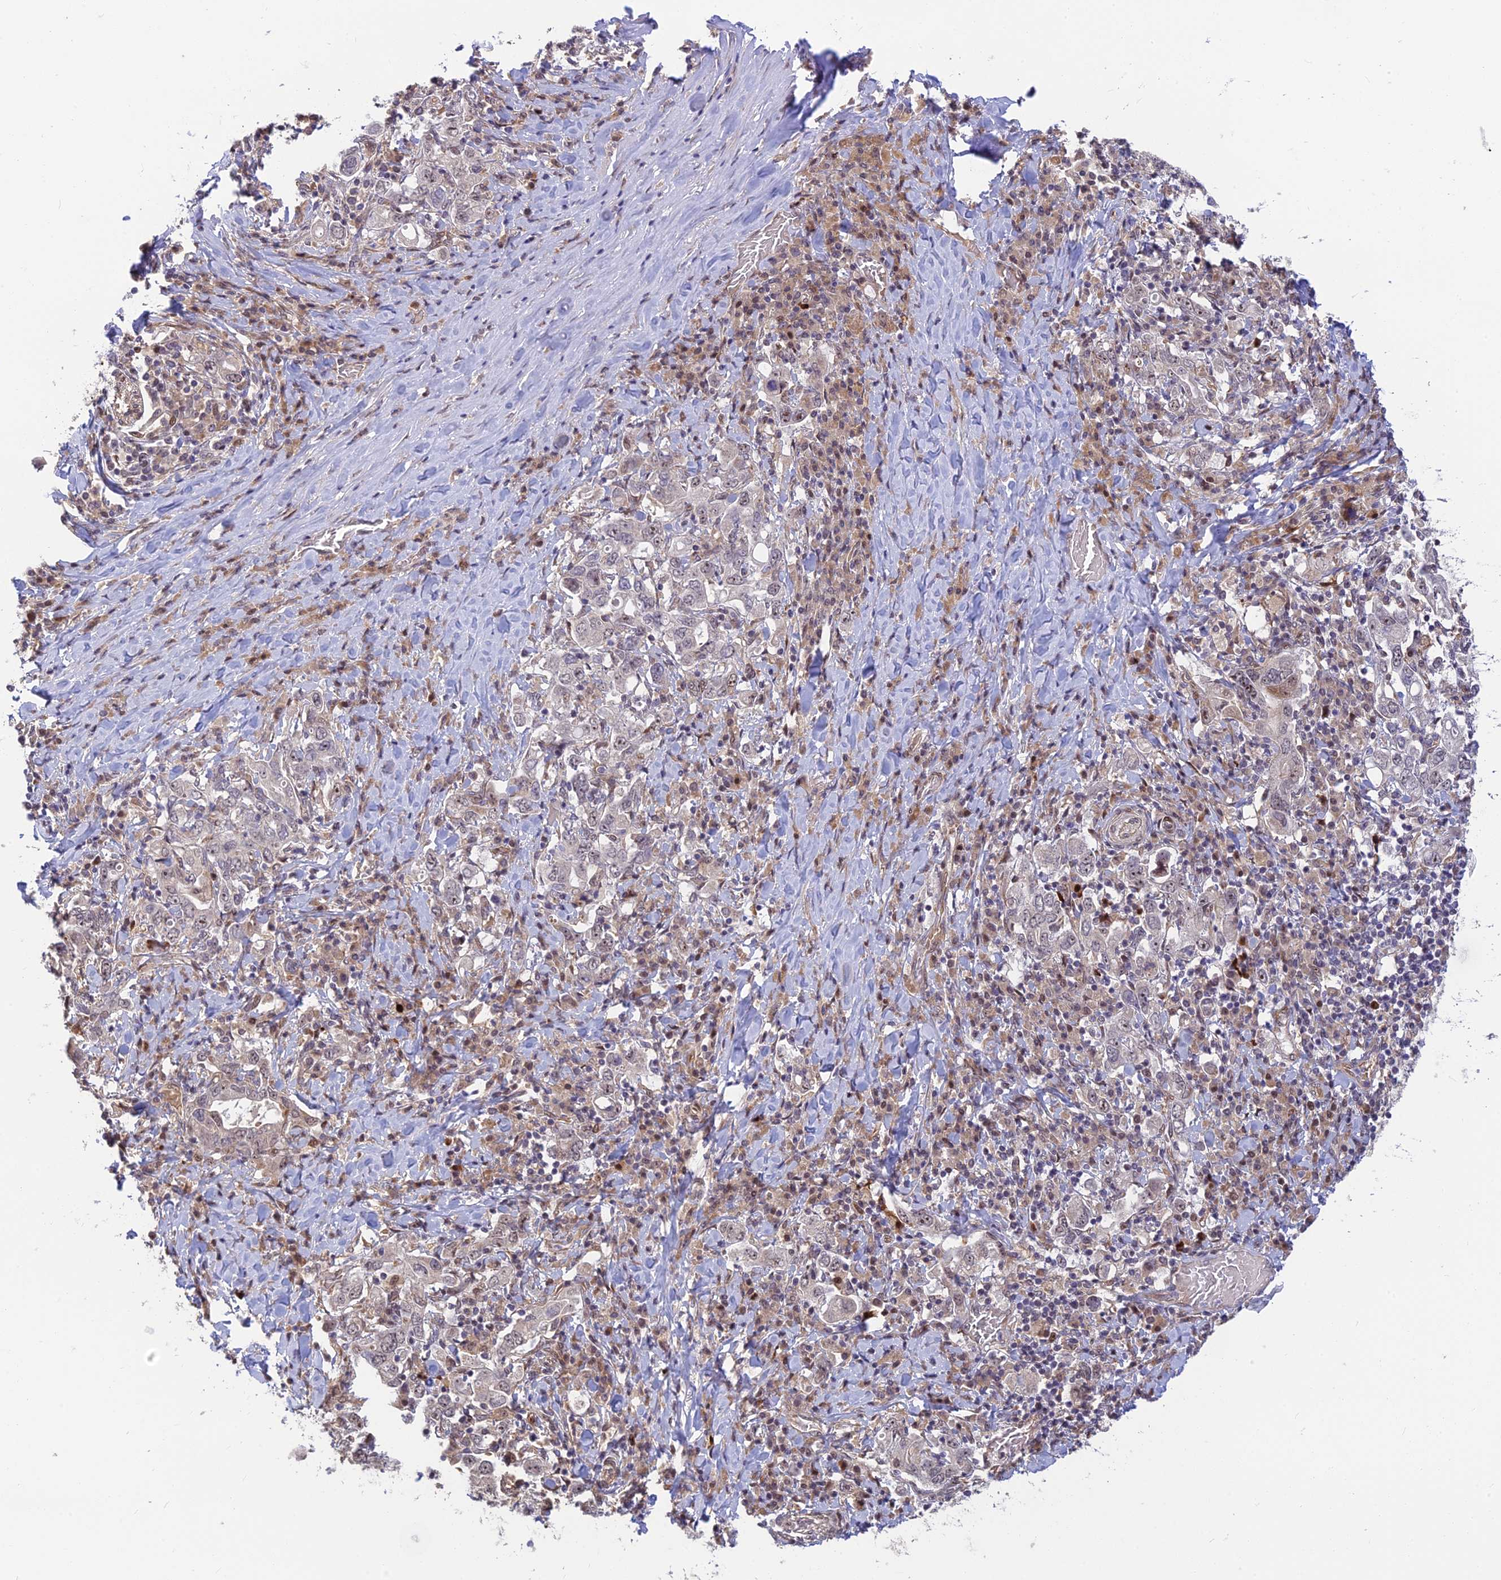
{"staining": {"intensity": "moderate", "quantity": "<25%", "location": "nuclear"}, "tissue": "stomach cancer", "cell_type": "Tumor cells", "image_type": "cancer", "snomed": [{"axis": "morphology", "description": "Adenocarcinoma, NOS"}, {"axis": "topography", "description": "Stomach, upper"}], "caption": "This is a histology image of IHC staining of stomach cancer (adenocarcinoma), which shows moderate positivity in the nuclear of tumor cells.", "gene": "UFSP2", "patient": {"sex": "male", "age": 62}}